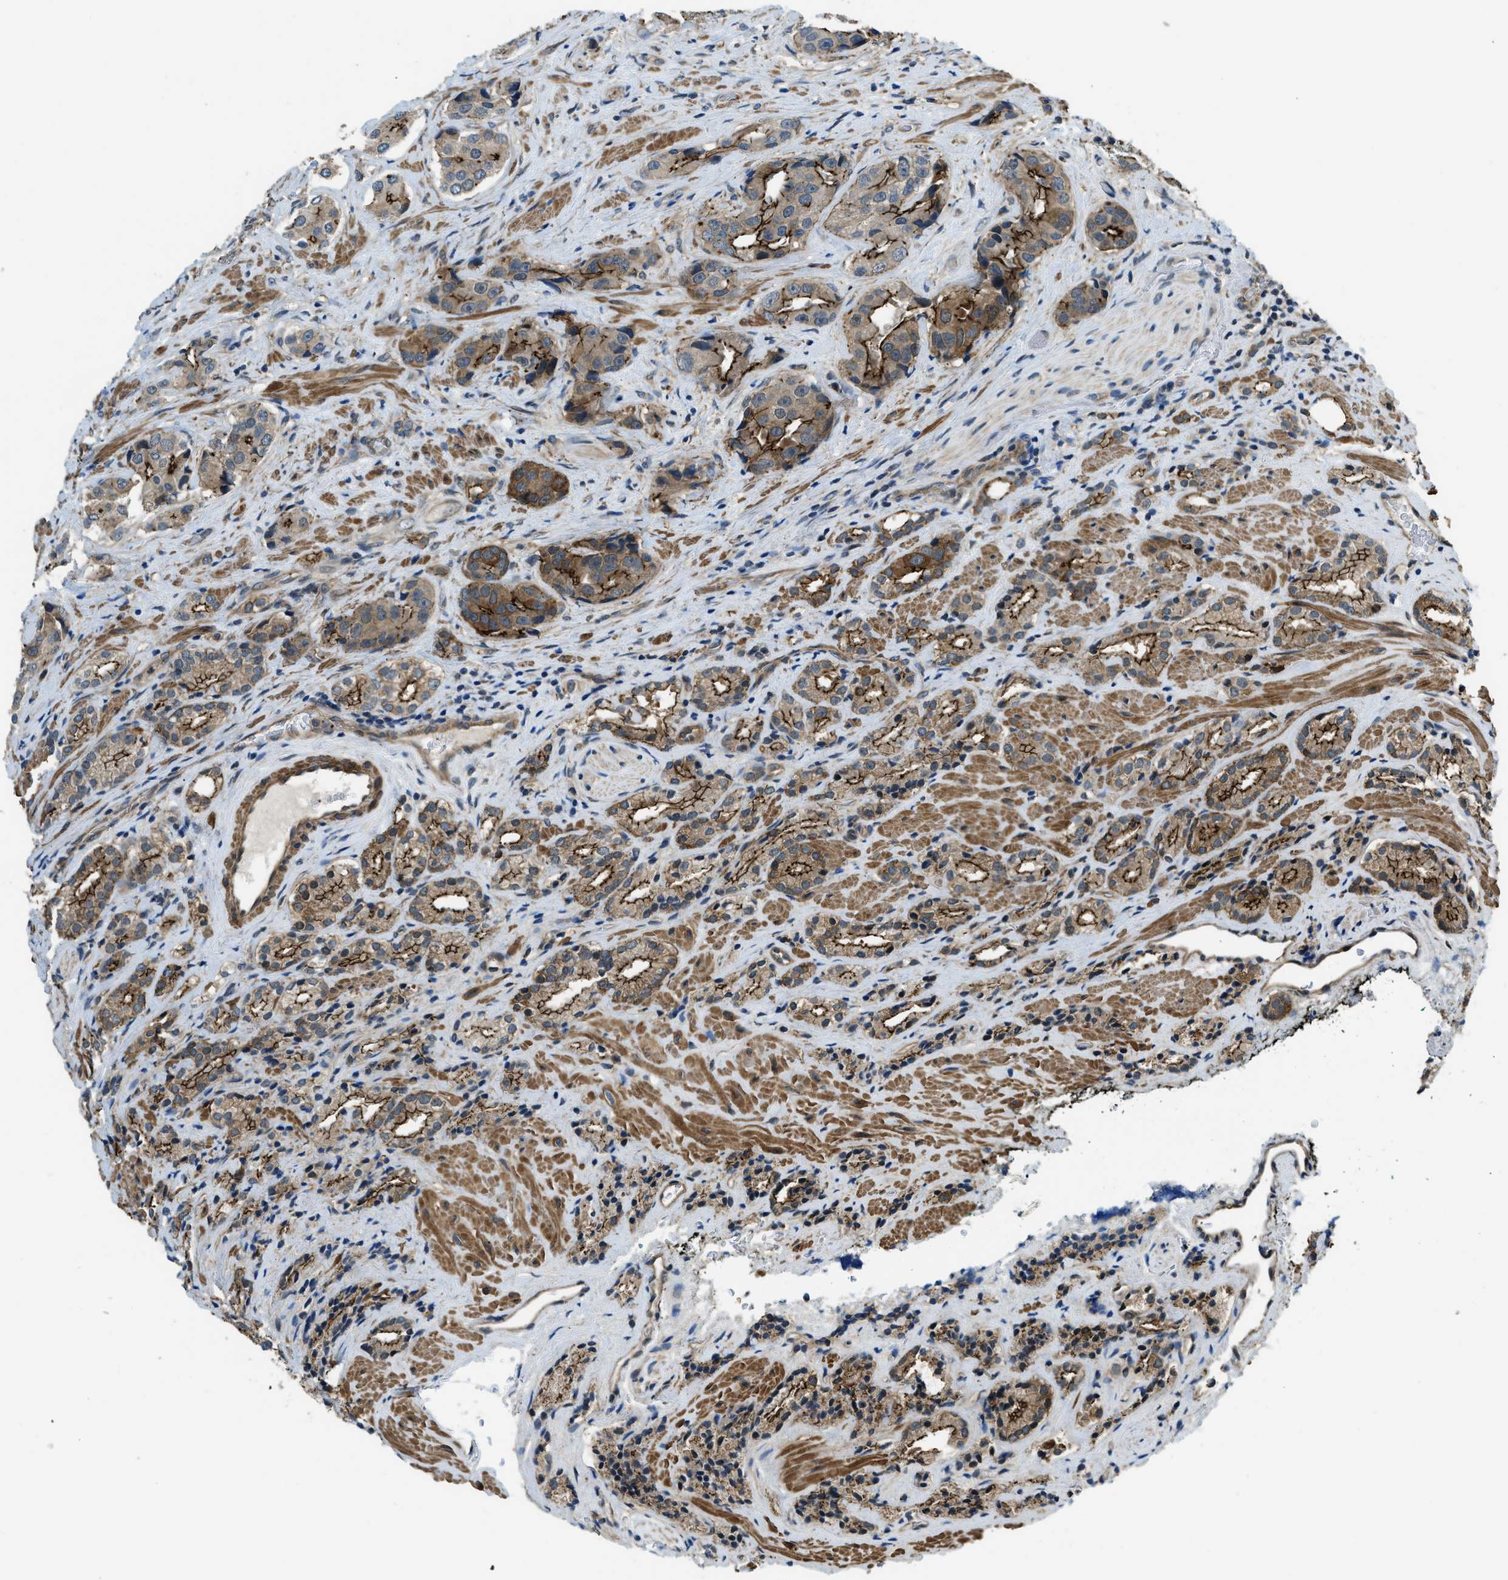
{"staining": {"intensity": "strong", "quantity": ">75%", "location": "cytoplasmic/membranous"}, "tissue": "prostate cancer", "cell_type": "Tumor cells", "image_type": "cancer", "snomed": [{"axis": "morphology", "description": "Adenocarcinoma, High grade"}, {"axis": "topography", "description": "Prostate"}], "caption": "Brown immunohistochemical staining in high-grade adenocarcinoma (prostate) demonstrates strong cytoplasmic/membranous positivity in about >75% of tumor cells.", "gene": "CGN", "patient": {"sex": "male", "age": 71}}